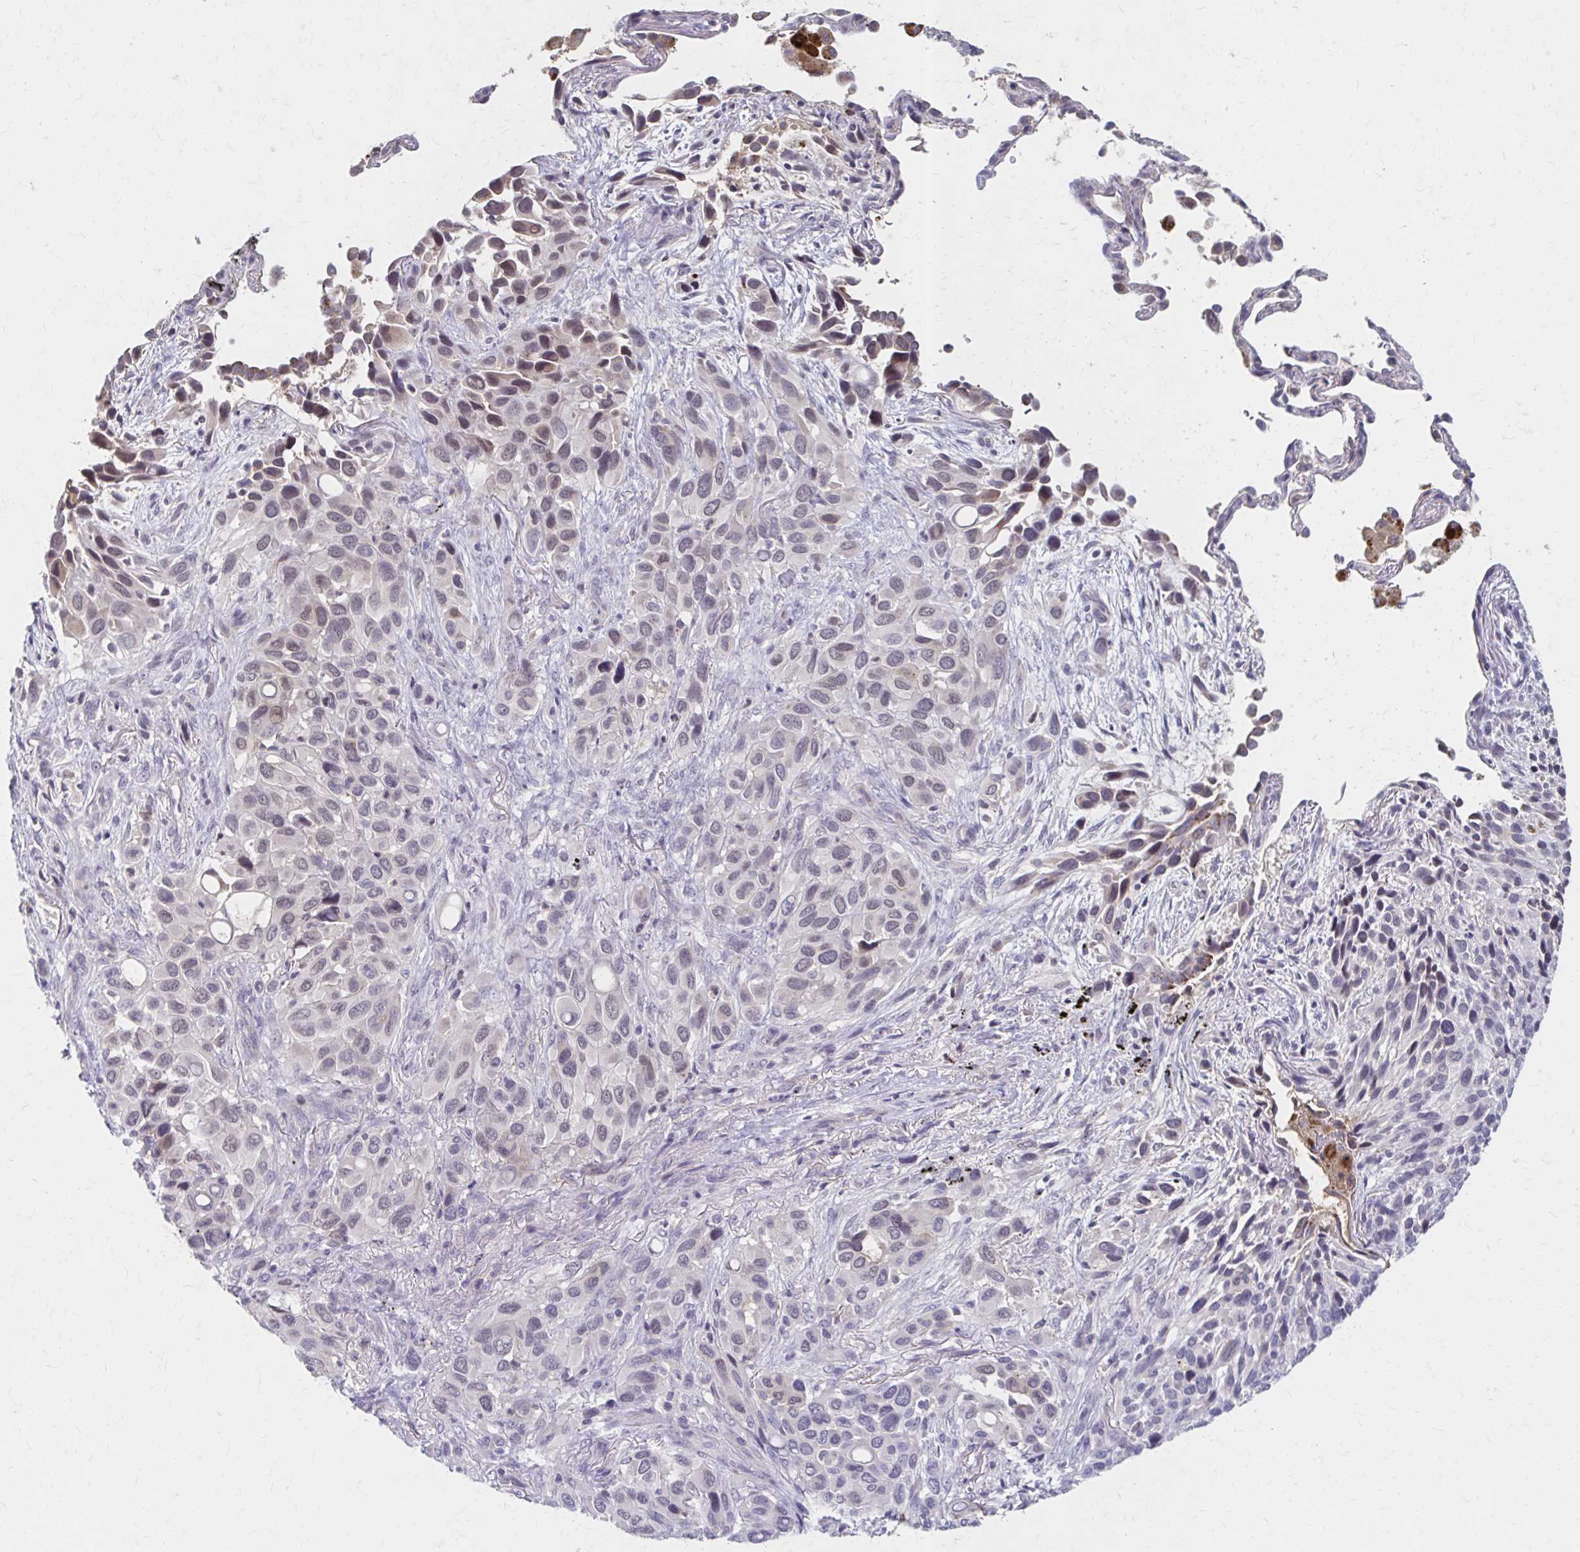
{"staining": {"intensity": "negative", "quantity": "none", "location": "none"}, "tissue": "melanoma", "cell_type": "Tumor cells", "image_type": "cancer", "snomed": [{"axis": "morphology", "description": "Malignant melanoma, Metastatic site"}, {"axis": "topography", "description": "Lung"}], "caption": "Tumor cells are negative for brown protein staining in melanoma.", "gene": "HMGCS2", "patient": {"sex": "male", "age": 48}}